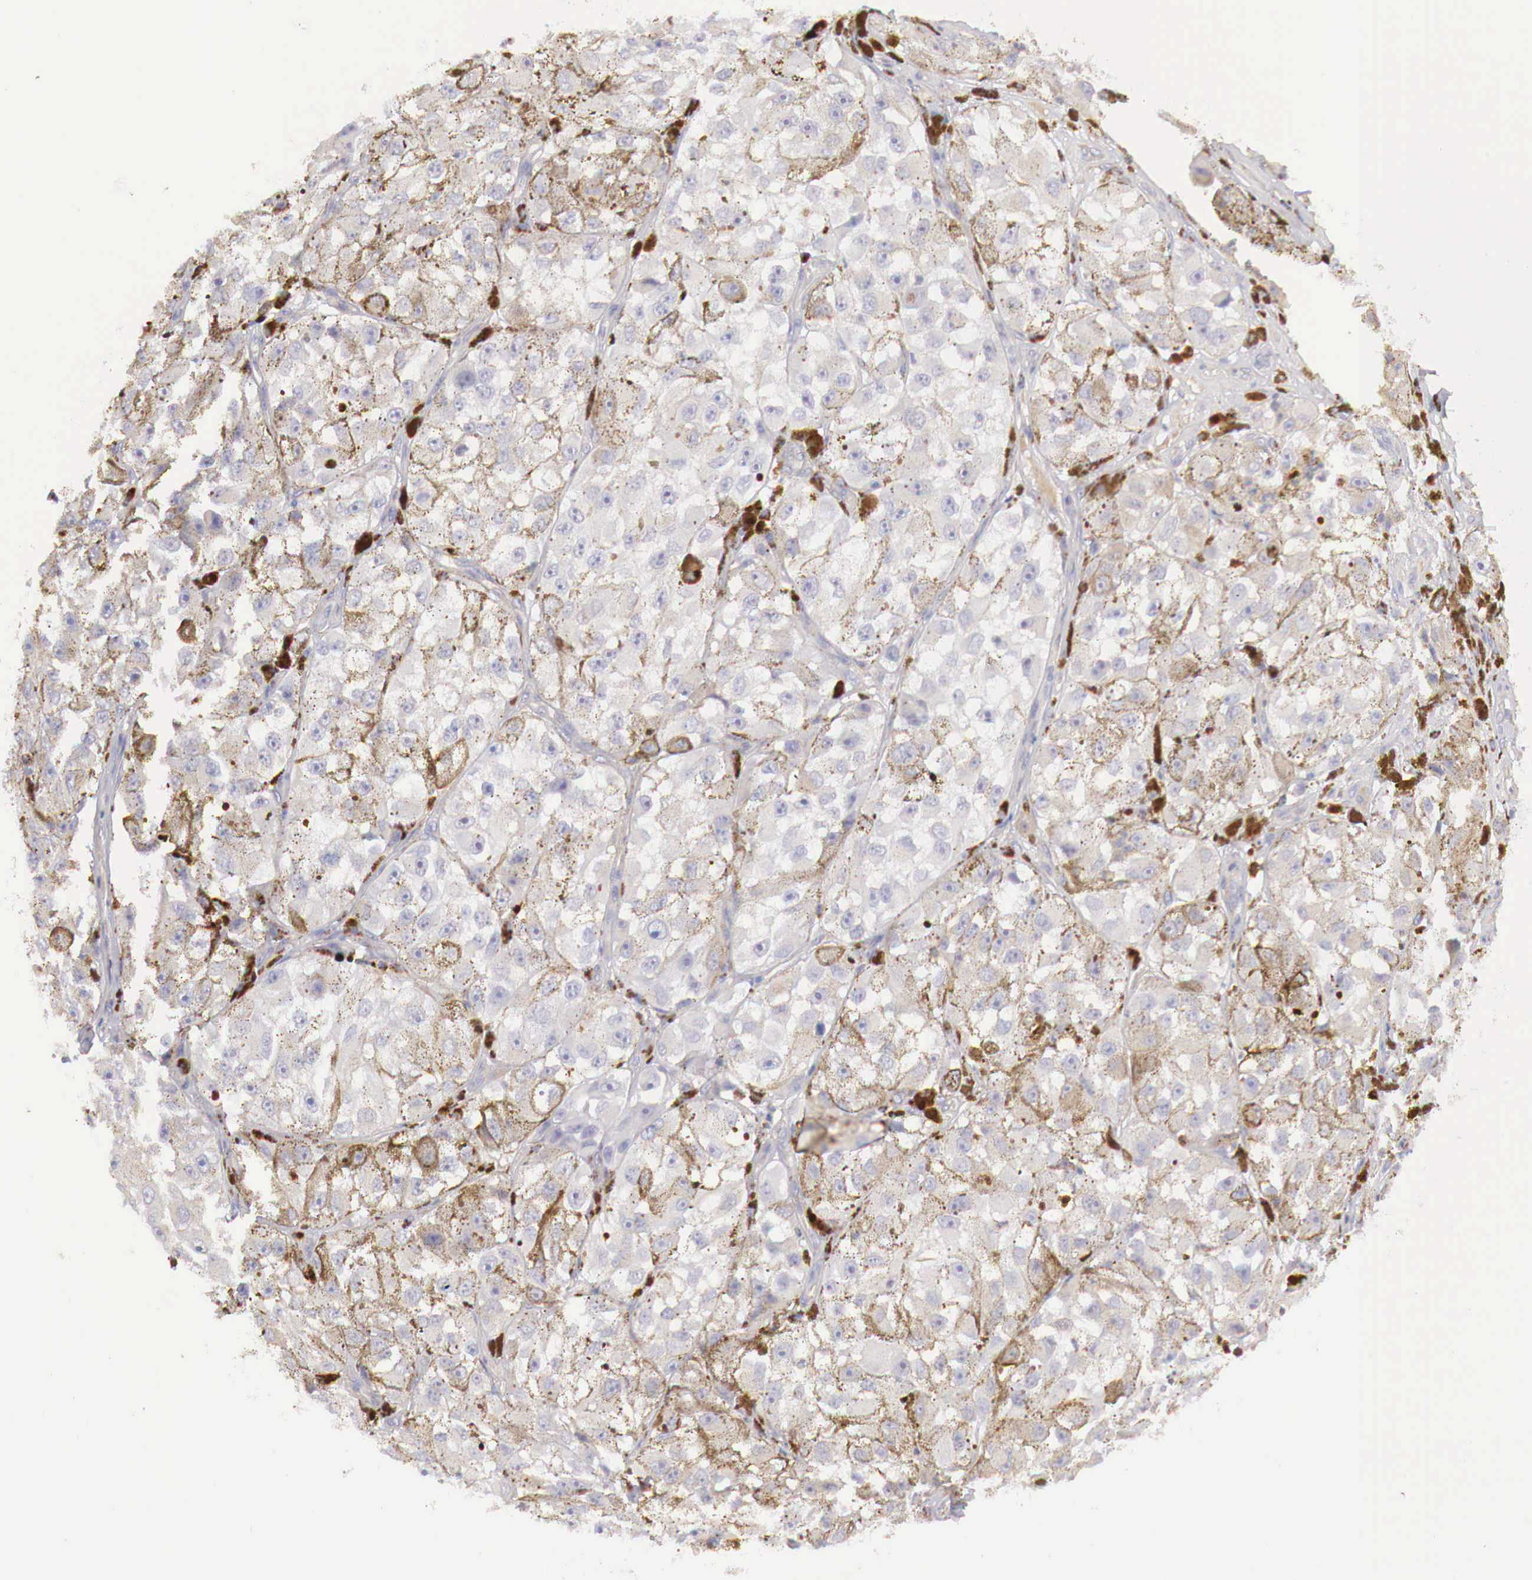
{"staining": {"intensity": "negative", "quantity": "none", "location": "none"}, "tissue": "melanoma", "cell_type": "Tumor cells", "image_type": "cancer", "snomed": [{"axis": "morphology", "description": "Malignant melanoma, NOS"}, {"axis": "topography", "description": "Skin"}], "caption": "Immunohistochemistry image of human melanoma stained for a protein (brown), which reveals no positivity in tumor cells. (DAB (3,3'-diaminobenzidine) IHC with hematoxylin counter stain).", "gene": "KLHDC7B", "patient": {"sex": "male", "age": 67}}